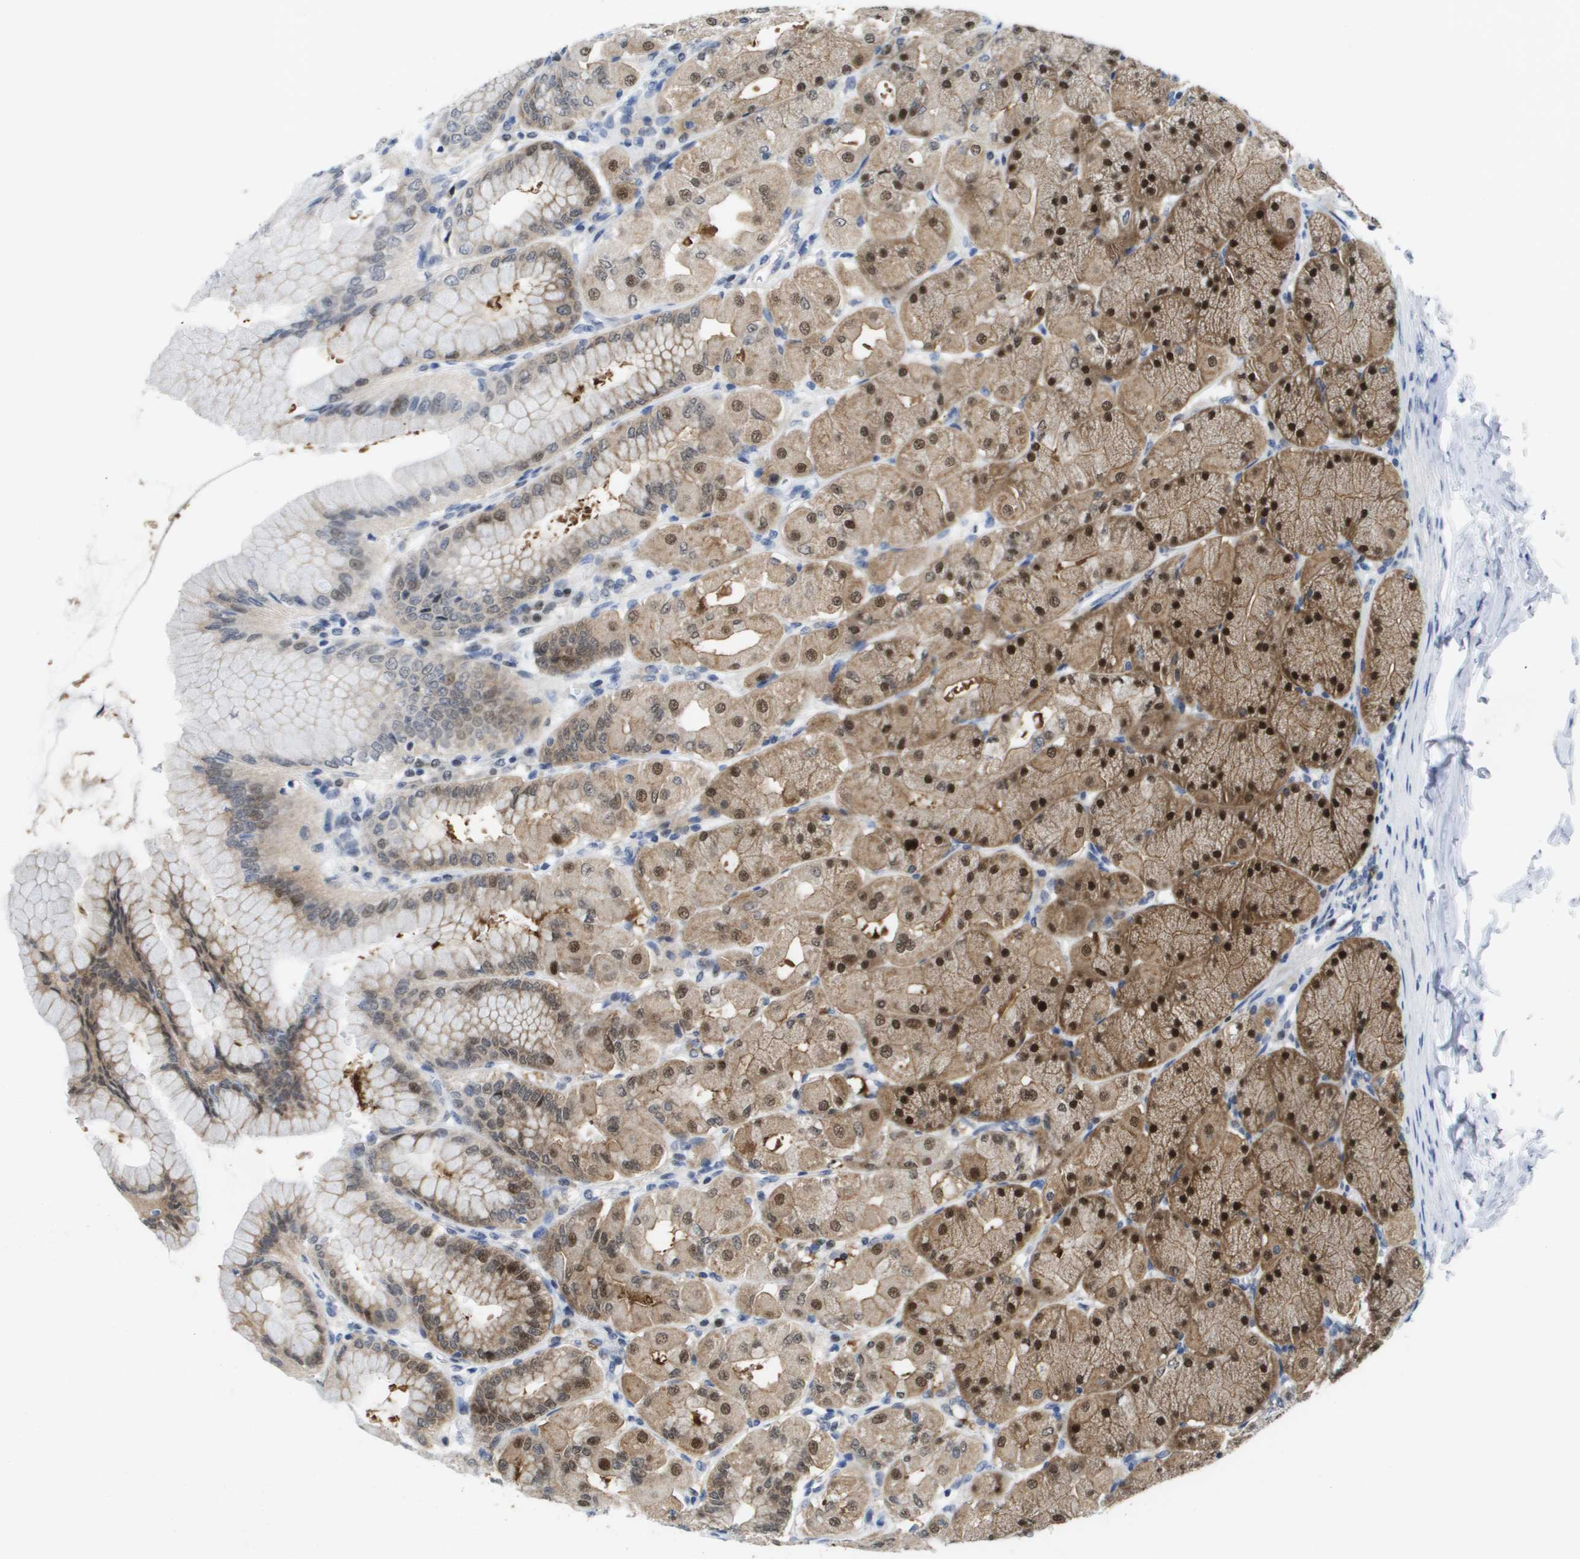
{"staining": {"intensity": "strong", "quantity": ">75%", "location": "cytoplasmic/membranous,nuclear"}, "tissue": "stomach", "cell_type": "Glandular cells", "image_type": "normal", "snomed": [{"axis": "morphology", "description": "Normal tissue, NOS"}, {"axis": "topography", "description": "Stomach, upper"}], "caption": "Glandular cells exhibit strong cytoplasmic/membranous,nuclear positivity in about >75% of cells in unremarkable stomach.", "gene": "FKBP4", "patient": {"sex": "female", "age": 56}}